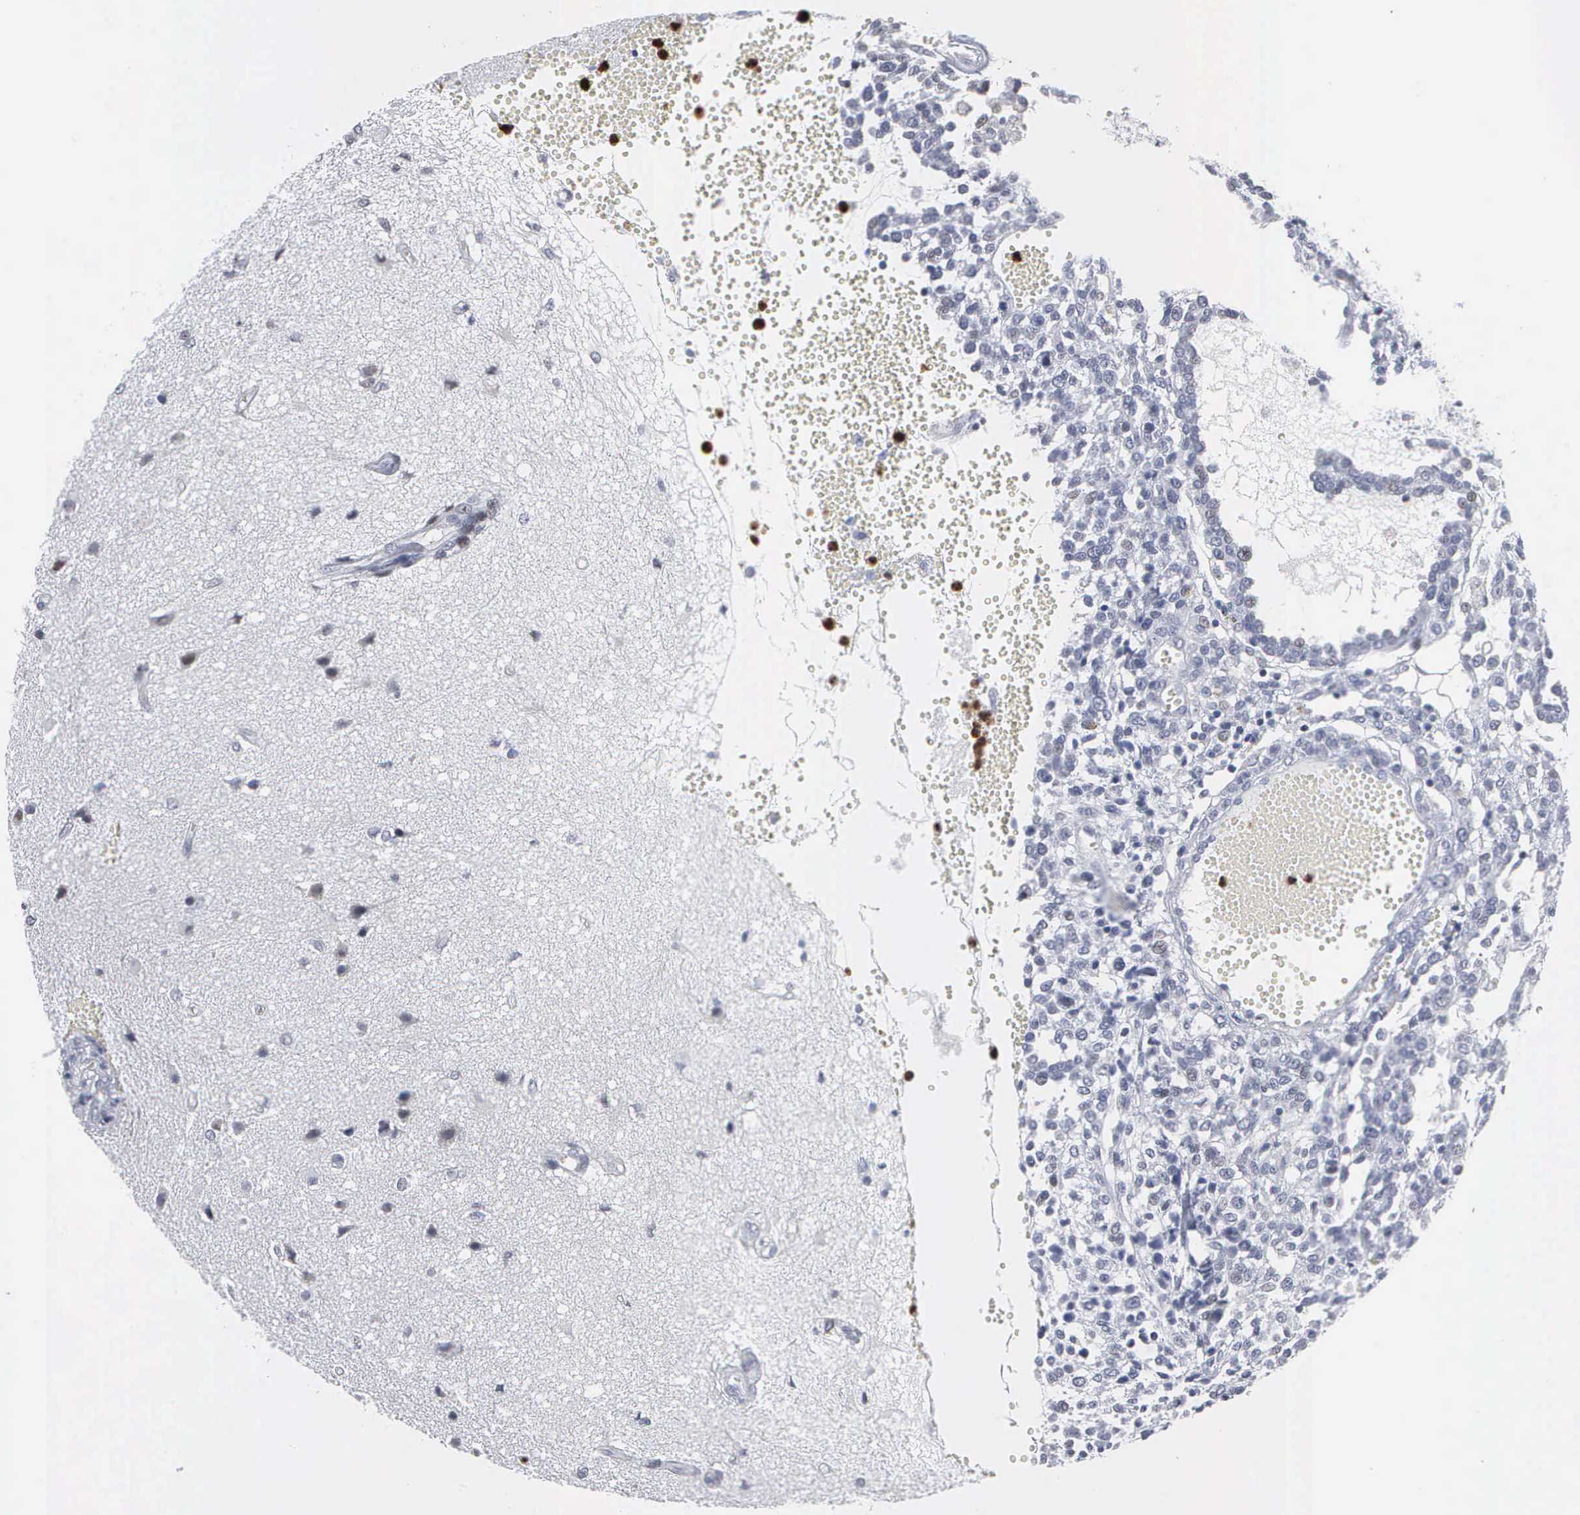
{"staining": {"intensity": "negative", "quantity": "none", "location": "none"}, "tissue": "glioma", "cell_type": "Tumor cells", "image_type": "cancer", "snomed": [{"axis": "morphology", "description": "Glioma, malignant, High grade"}, {"axis": "topography", "description": "Brain"}], "caption": "This is a image of immunohistochemistry staining of high-grade glioma (malignant), which shows no staining in tumor cells.", "gene": "SPIN3", "patient": {"sex": "male", "age": 66}}